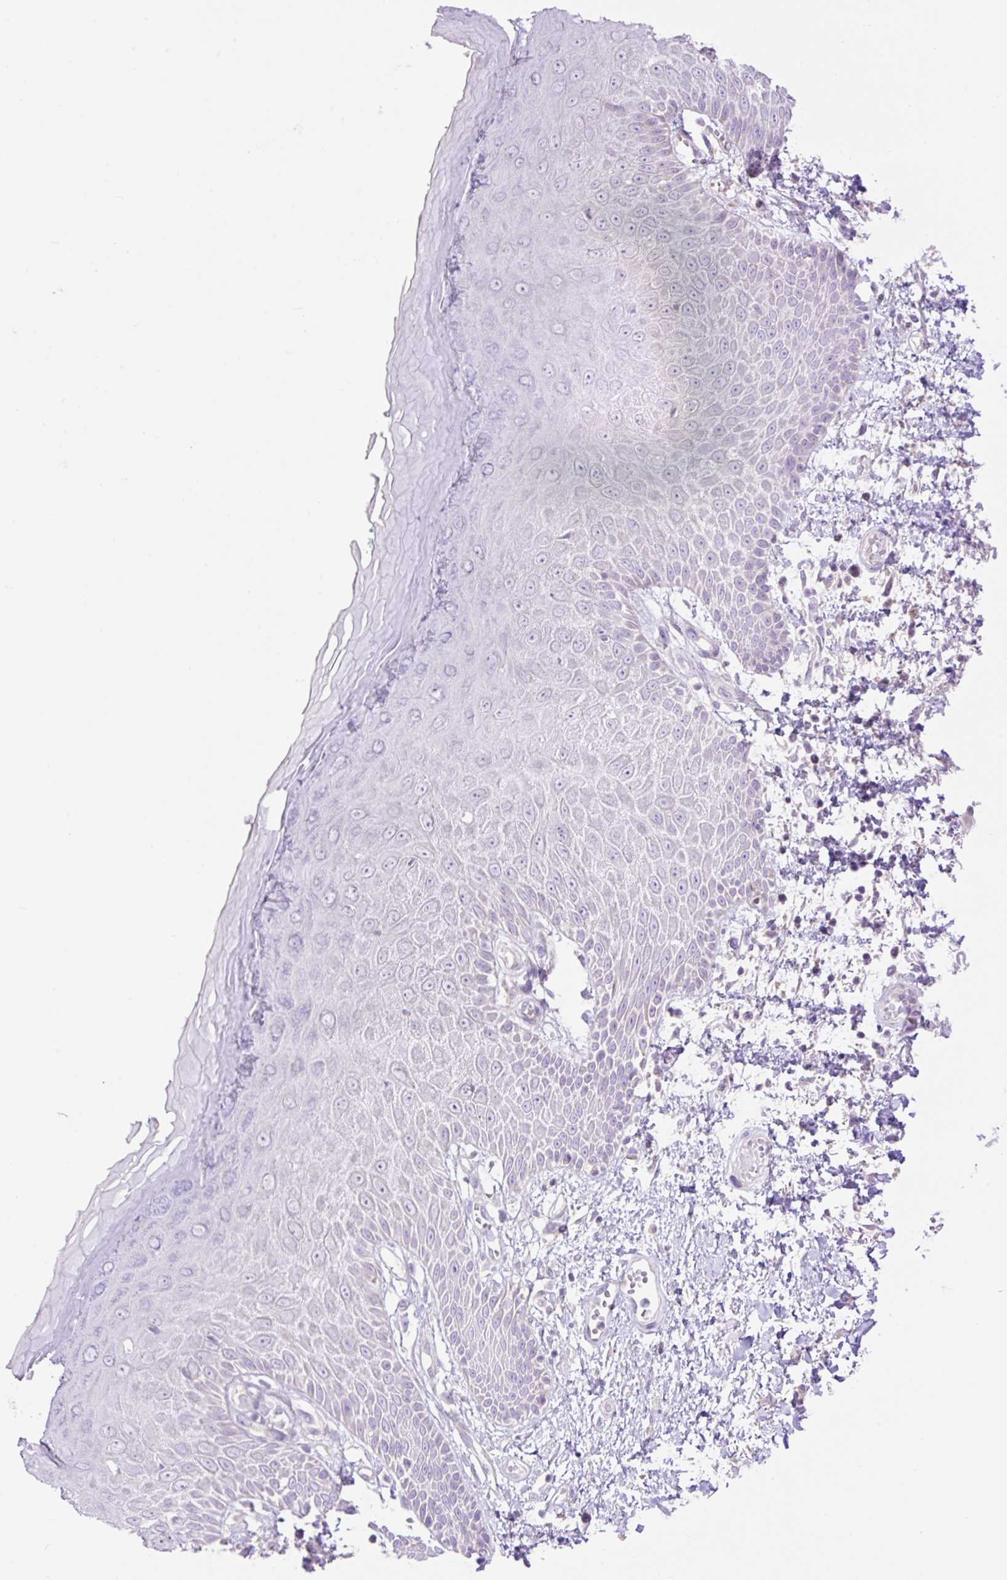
{"staining": {"intensity": "negative", "quantity": "none", "location": "none"}, "tissue": "skin", "cell_type": "Epidermal cells", "image_type": "normal", "snomed": [{"axis": "morphology", "description": "Normal tissue, NOS"}, {"axis": "topography", "description": "Anal"}, {"axis": "topography", "description": "Peripheral nerve tissue"}], "caption": "IHC micrograph of benign human skin stained for a protein (brown), which exhibits no expression in epidermal cells. (IHC, brightfield microscopy, high magnification).", "gene": "VPS25", "patient": {"sex": "male", "age": 78}}